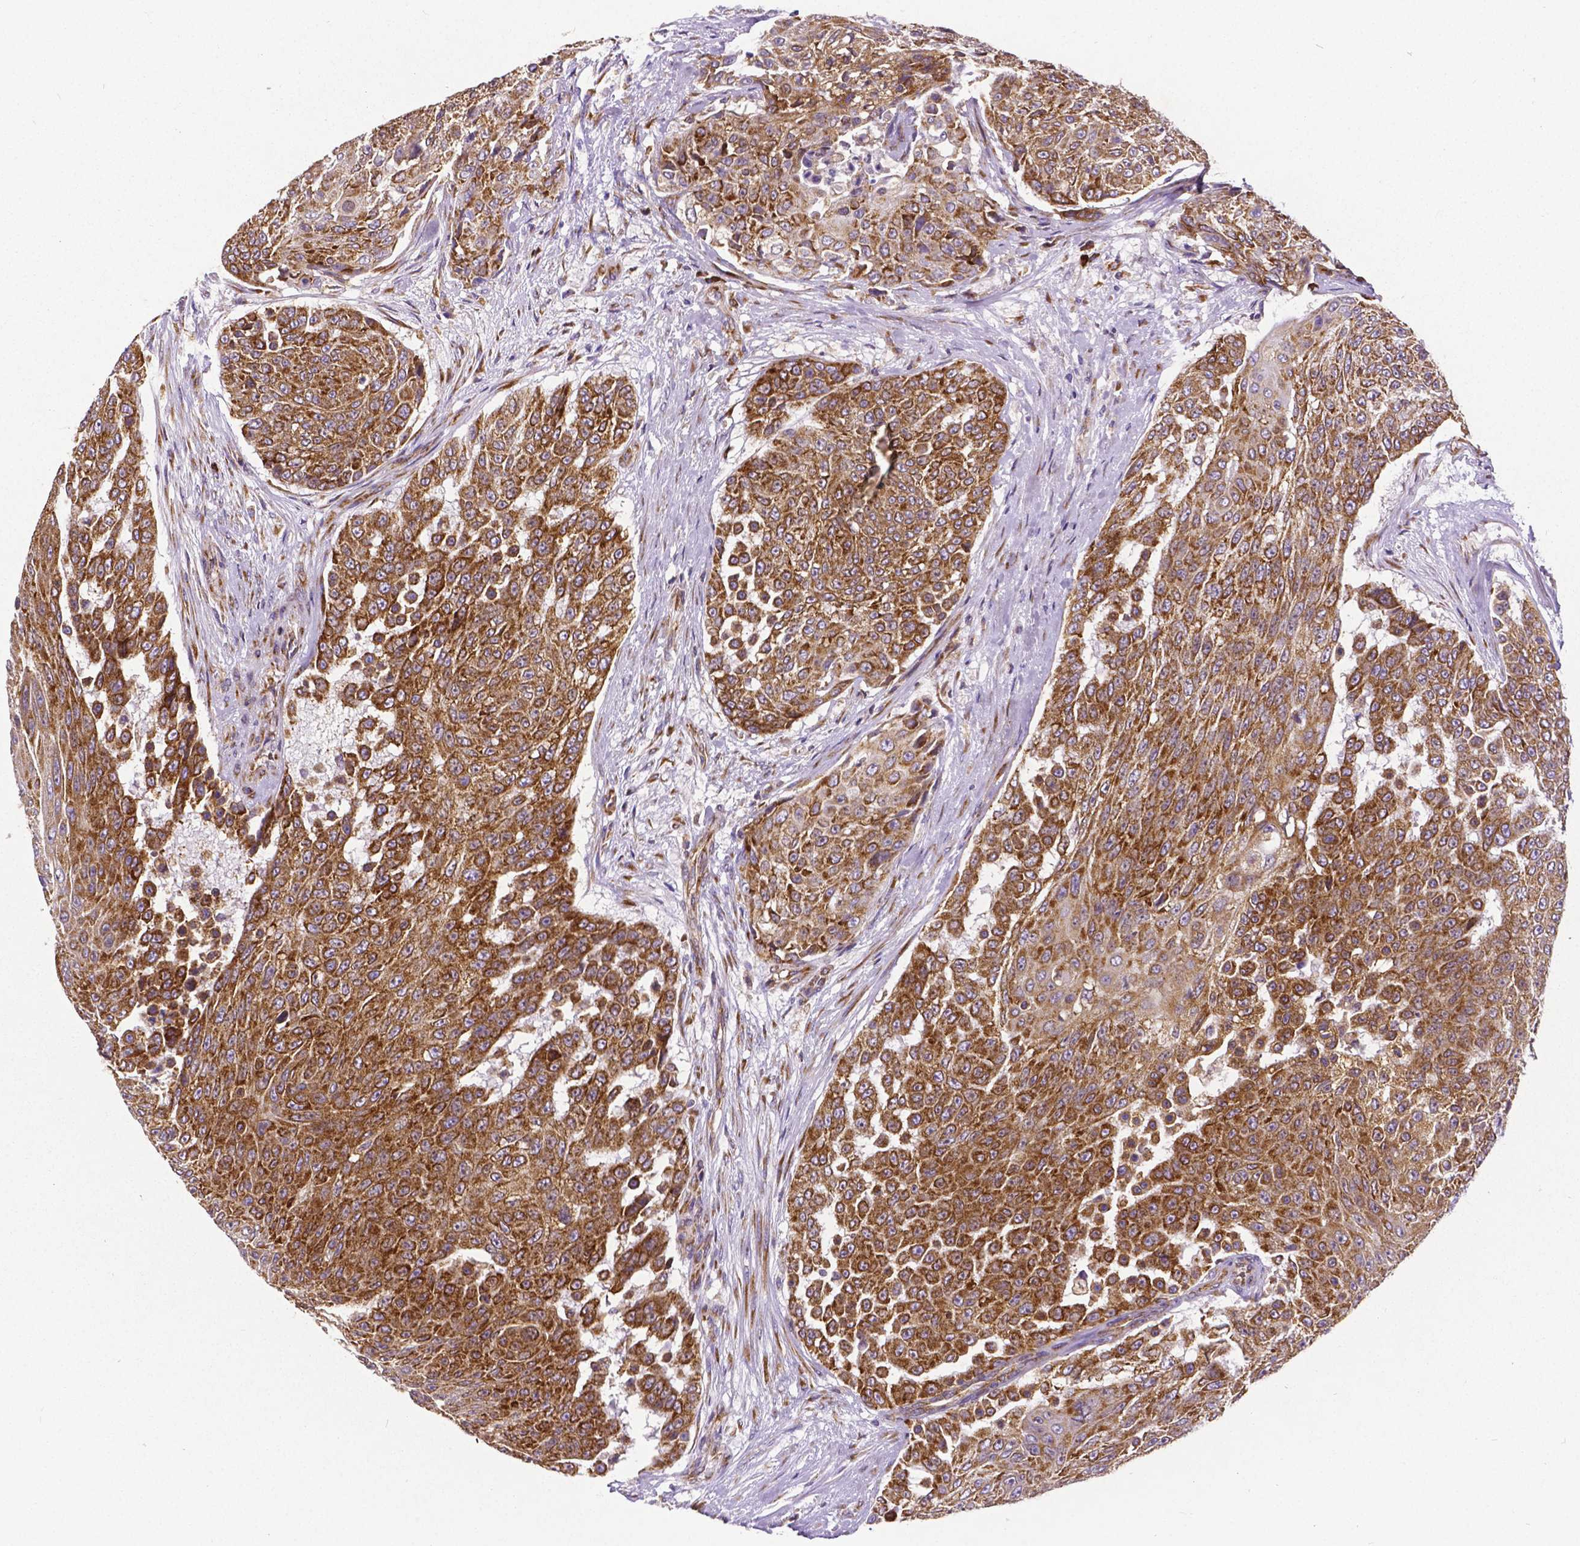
{"staining": {"intensity": "strong", "quantity": ">75%", "location": "cytoplasmic/membranous"}, "tissue": "urothelial cancer", "cell_type": "Tumor cells", "image_type": "cancer", "snomed": [{"axis": "morphology", "description": "Urothelial carcinoma, High grade"}, {"axis": "topography", "description": "Urinary bladder"}], "caption": "High-grade urothelial carcinoma stained for a protein (brown) shows strong cytoplasmic/membranous positive staining in approximately >75% of tumor cells.", "gene": "MTDH", "patient": {"sex": "female", "age": 63}}